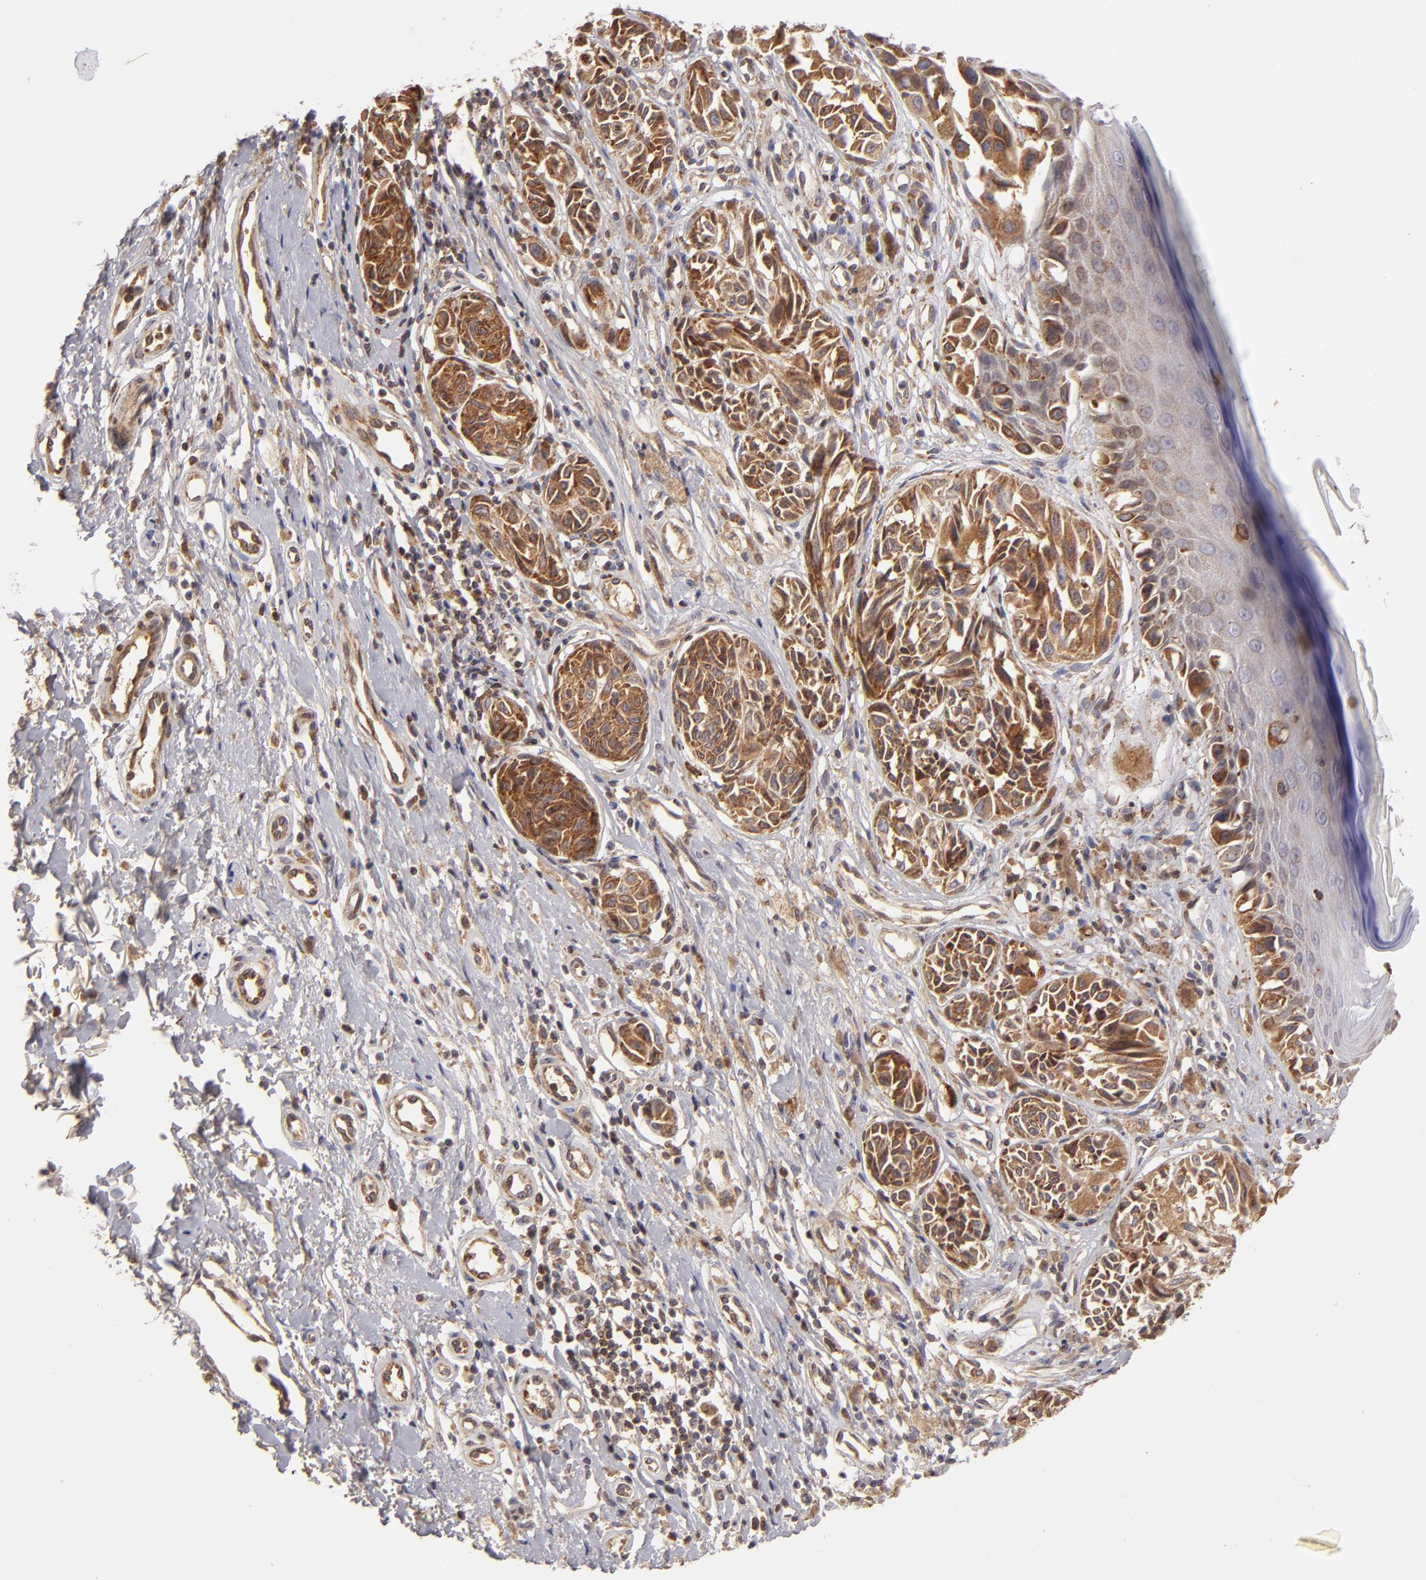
{"staining": {"intensity": "strong", "quantity": ">75%", "location": "cytoplasmic/membranous"}, "tissue": "melanoma", "cell_type": "Tumor cells", "image_type": "cancer", "snomed": [{"axis": "morphology", "description": "Malignant melanoma, NOS"}, {"axis": "topography", "description": "Skin"}], "caption": "Melanoma stained for a protein shows strong cytoplasmic/membranous positivity in tumor cells. Using DAB (3,3'-diaminobenzidine) (brown) and hematoxylin (blue) stains, captured at high magnification using brightfield microscopy.", "gene": "CFB", "patient": {"sex": "male", "age": 67}}